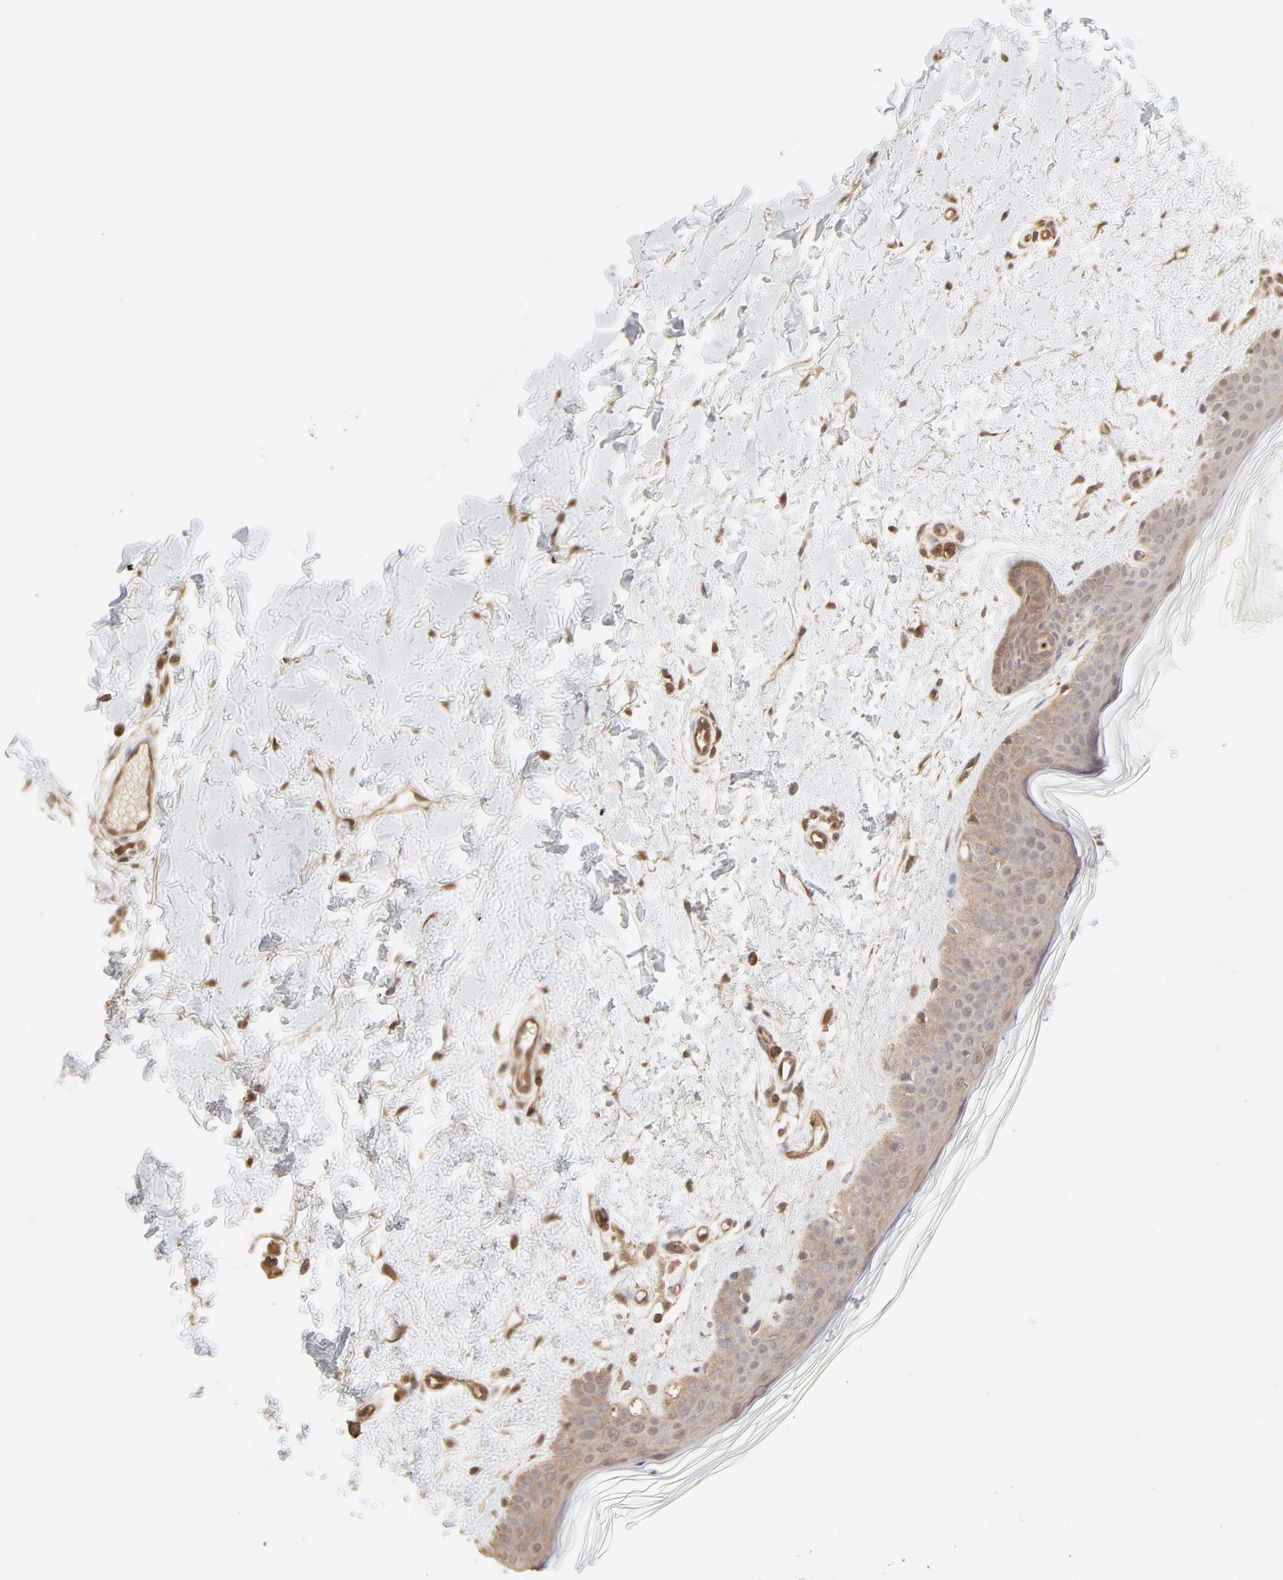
{"staining": {"intensity": "moderate", "quantity": ">75%", "location": "cytoplasmic/membranous"}, "tissue": "skin", "cell_type": "Fibroblasts", "image_type": "normal", "snomed": [{"axis": "morphology", "description": "Normal tissue, NOS"}, {"axis": "topography", "description": "Skin"}], "caption": "Immunohistochemical staining of benign human skin exhibits moderate cytoplasmic/membranous protein positivity in approximately >75% of fibroblasts.", "gene": "PPP2CA", "patient": {"sex": "female", "age": 56}}